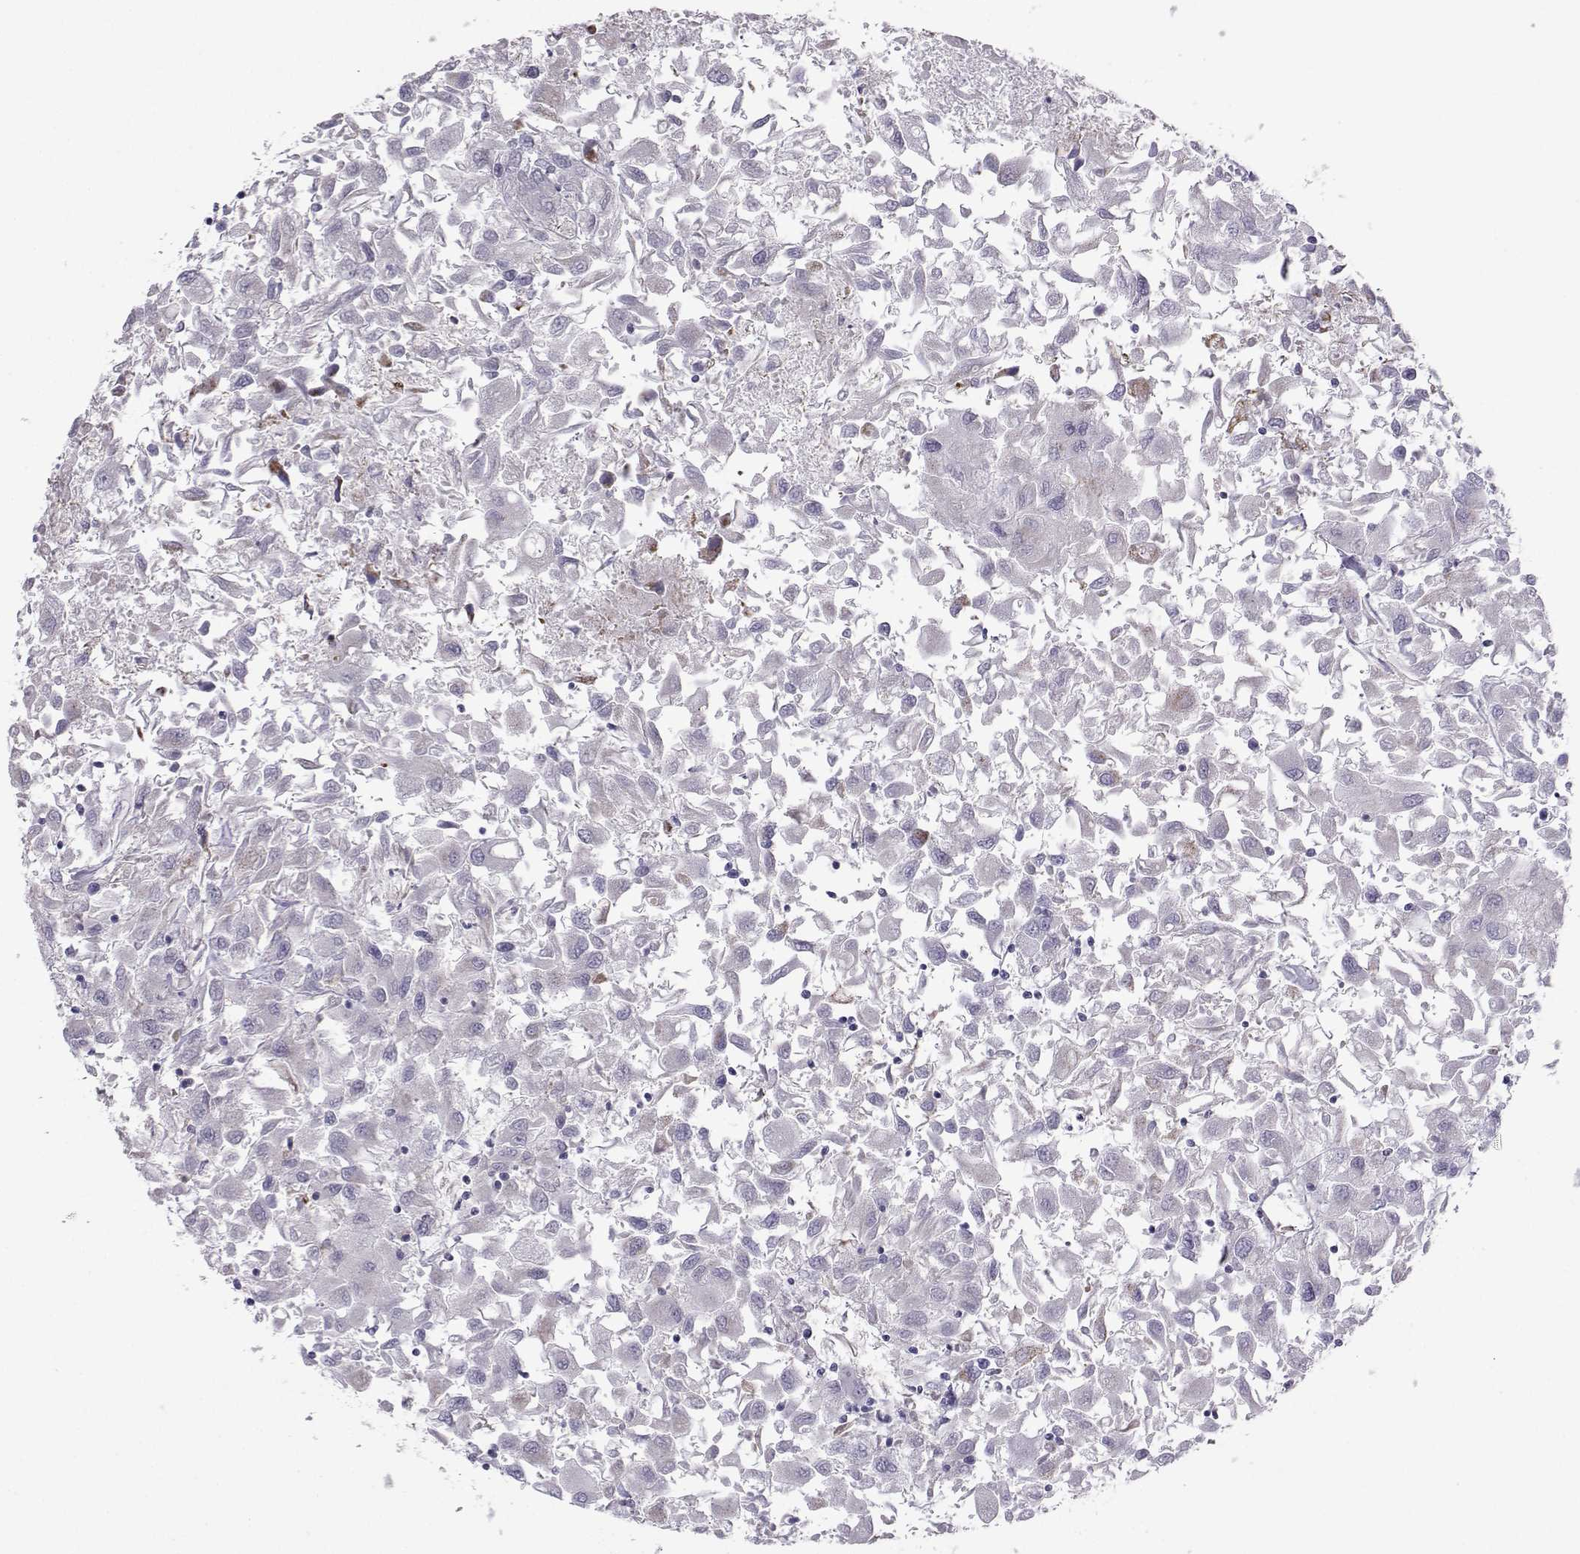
{"staining": {"intensity": "negative", "quantity": "none", "location": "none"}, "tissue": "renal cancer", "cell_type": "Tumor cells", "image_type": "cancer", "snomed": [{"axis": "morphology", "description": "Adenocarcinoma, NOS"}, {"axis": "topography", "description": "Kidney"}], "caption": "Immunohistochemical staining of renal cancer reveals no significant expression in tumor cells.", "gene": "NECAB3", "patient": {"sex": "female", "age": 76}}